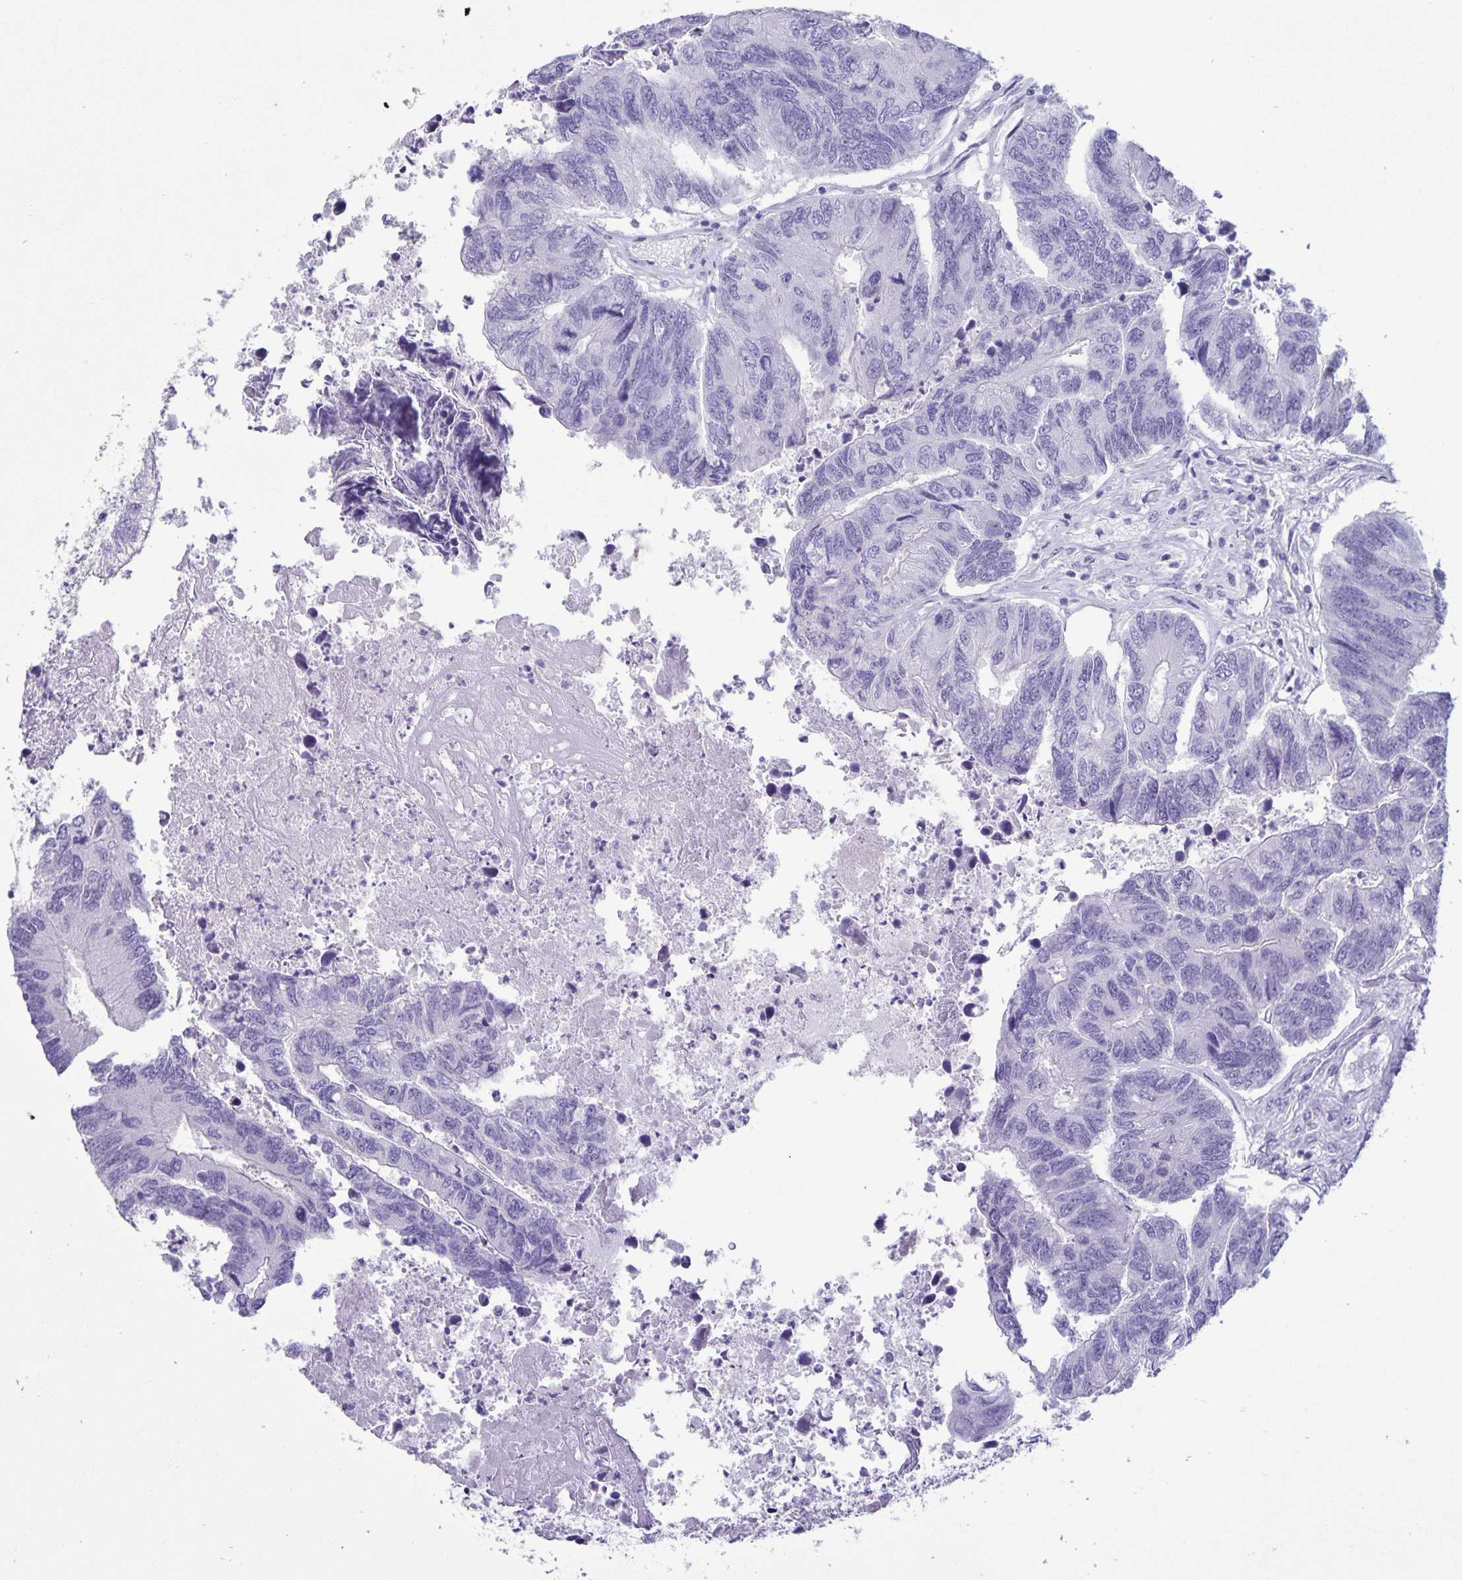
{"staining": {"intensity": "negative", "quantity": "none", "location": "none"}, "tissue": "colorectal cancer", "cell_type": "Tumor cells", "image_type": "cancer", "snomed": [{"axis": "morphology", "description": "Adenocarcinoma, NOS"}, {"axis": "topography", "description": "Colon"}], "caption": "Immunohistochemistry (IHC) micrograph of neoplastic tissue: human colorectal cancer stained with DAB shows no significant protein staining in tumor cells.", "gene": "IBTK", "patient": {"sex": "female", "age": 67}}